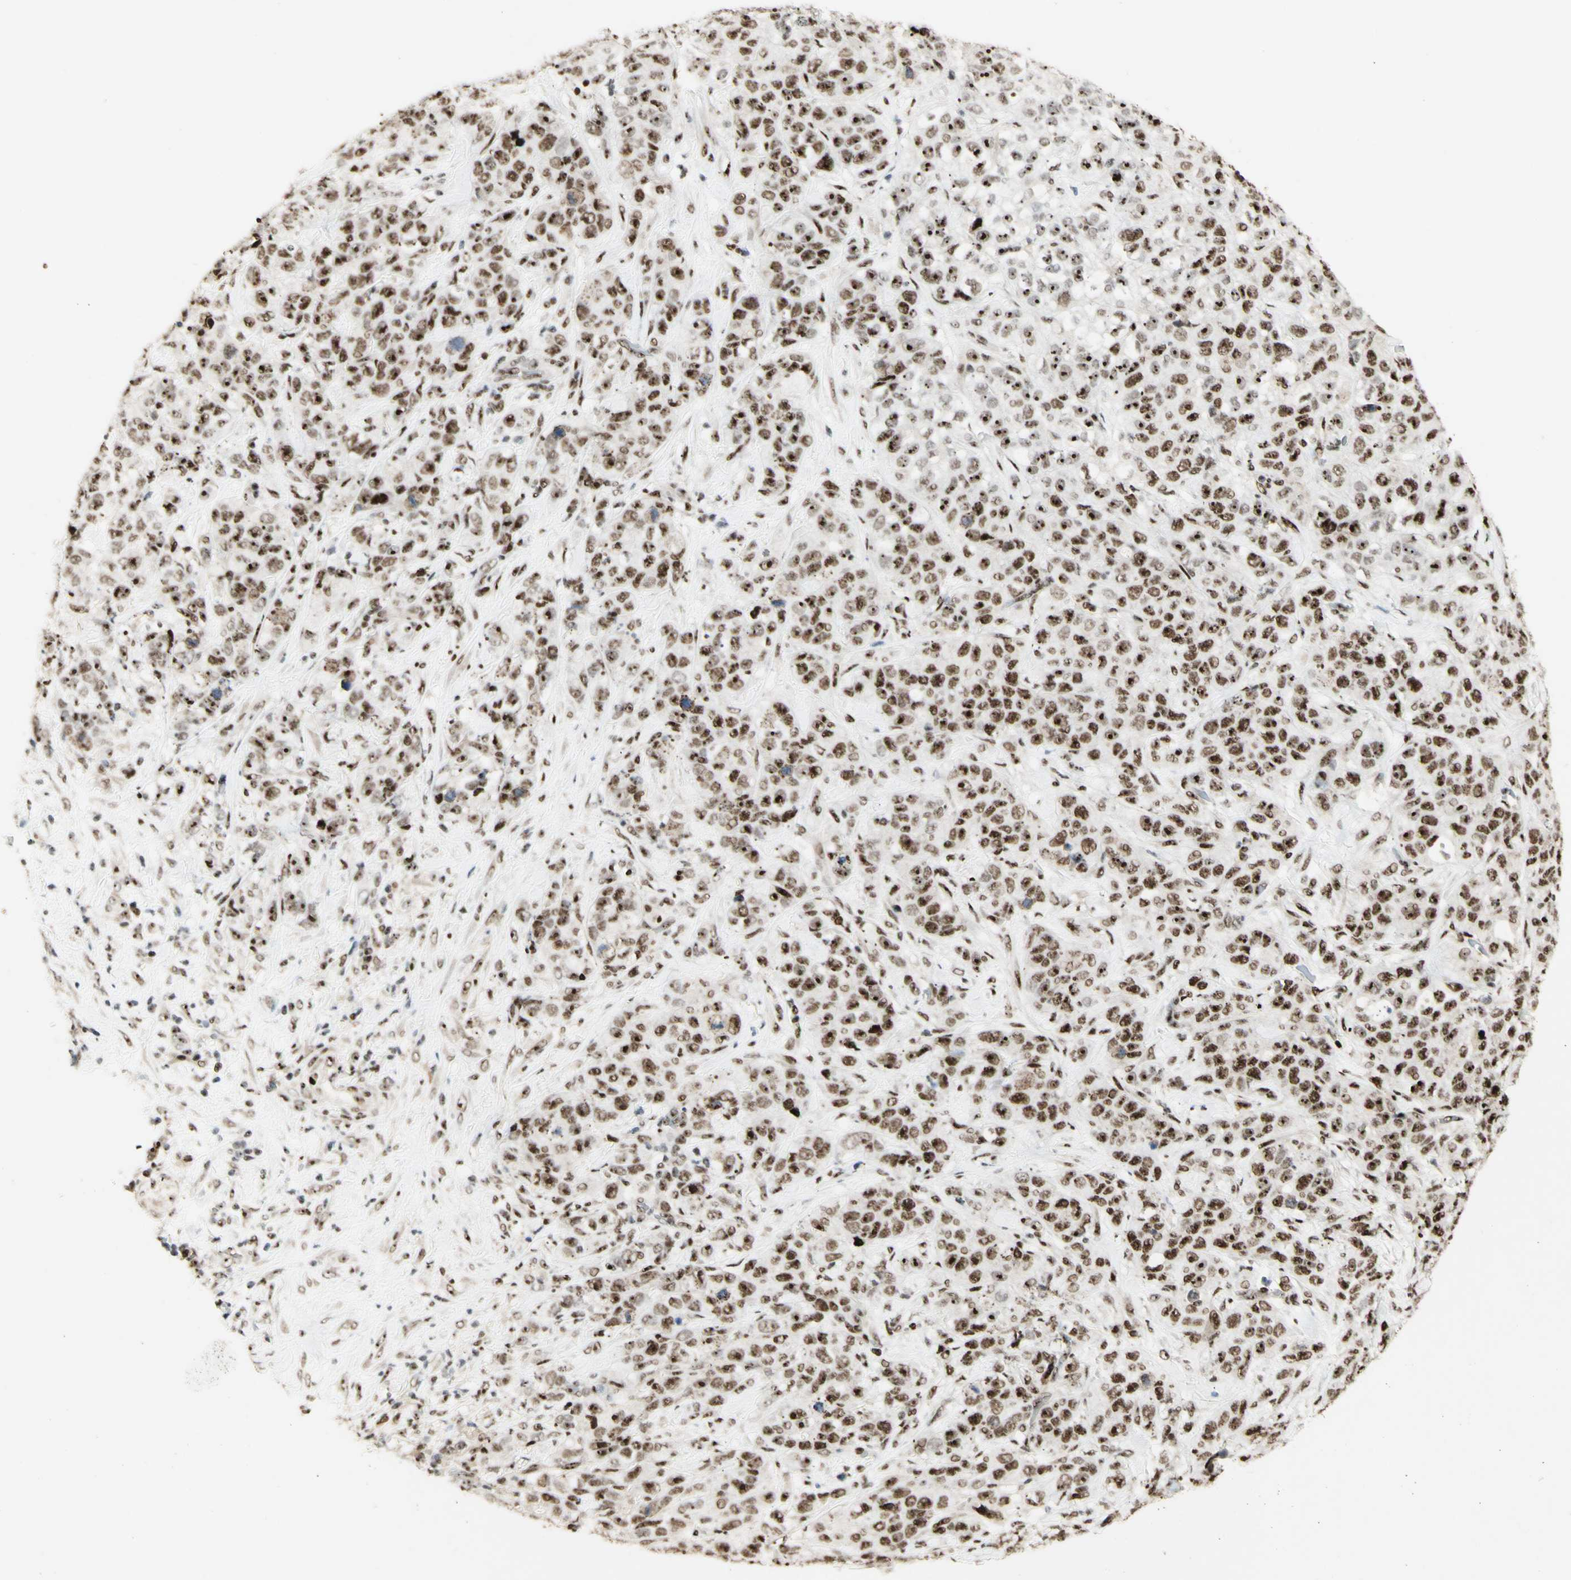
{"staining": {"intensity": "strong", "quantity": ">75%", "location": "nuclear"}, "tissue": "stomach cancer", "cell_type": "Tumor cells", "image_type": "cancer", "snomed": [{"axis": "morphology", "description": "Adenocarcinoma, NOS"}, {"axis": "topography", "description": "Stomach"}], "caption": "Protein analysis of stomach adenocarcinoma tissue exhibits strong nuclear expression in about >75% of tumor cells. Ihc stains the protein of interest in brown and the nuclei are stained blue.", "gene": "DHX9", "patient": {"sex": "male", "age": 48}}